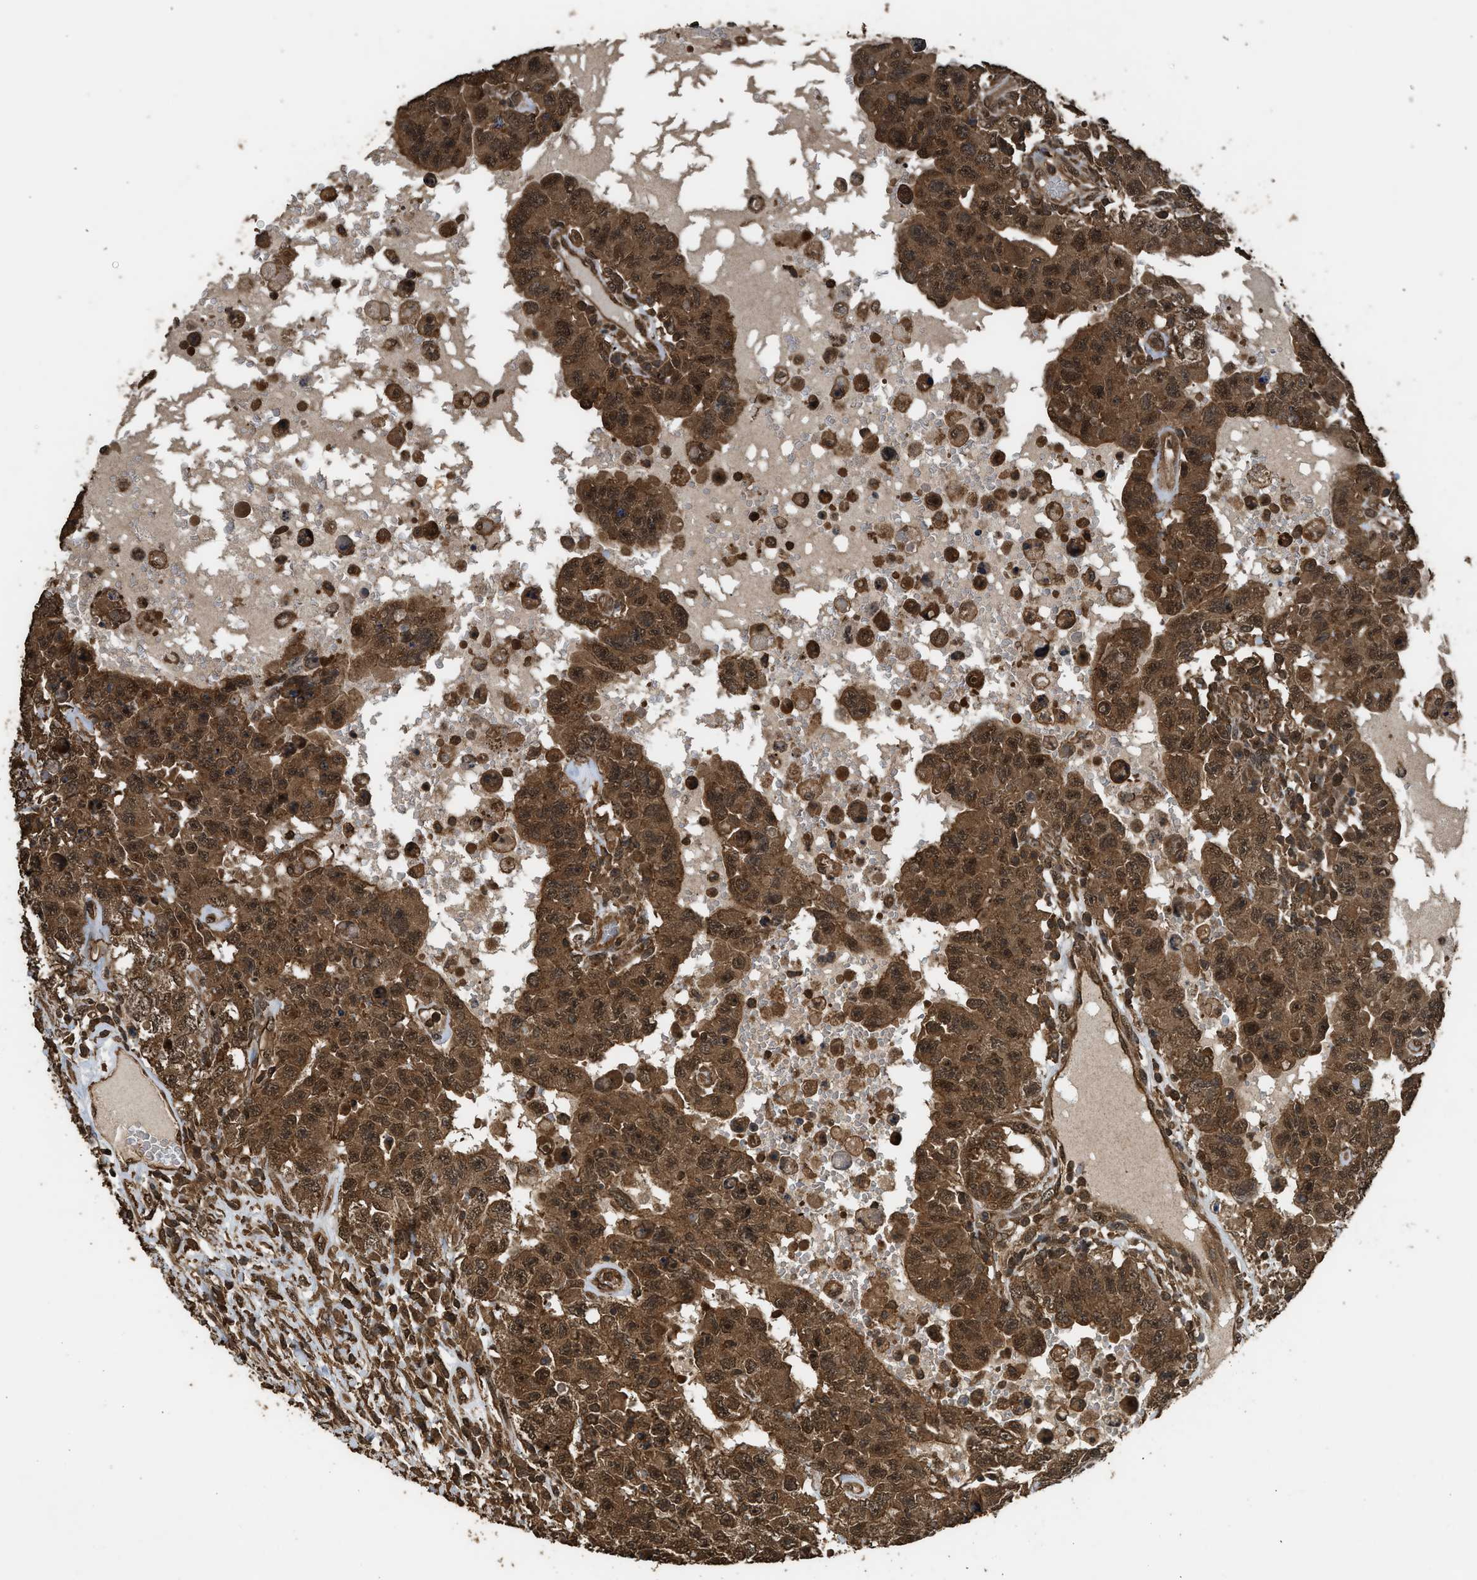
{"staining": {"intensity": "strong", "quantity": ">75%", "location": "cytoplasmic/membranous,nuclear"}, "tissue": "testis cancer", "cell_type": "Tumor cells", "image_type": "cancer", "snomed": [{"axis": "morphology", "description": "Carcinoma, Embryonal, NOS"}, {"axis": "topography", "description": "Testis"}], "caption": "A photomicrograph showing strong cytoplasmic/membranous and nuclear expression in about >75% of tumor cells in testis cancer, as visualized by brown immunohistochemical staining.", "gene": "MYBL2", "patient": {"sex": "male", "age": 26}}